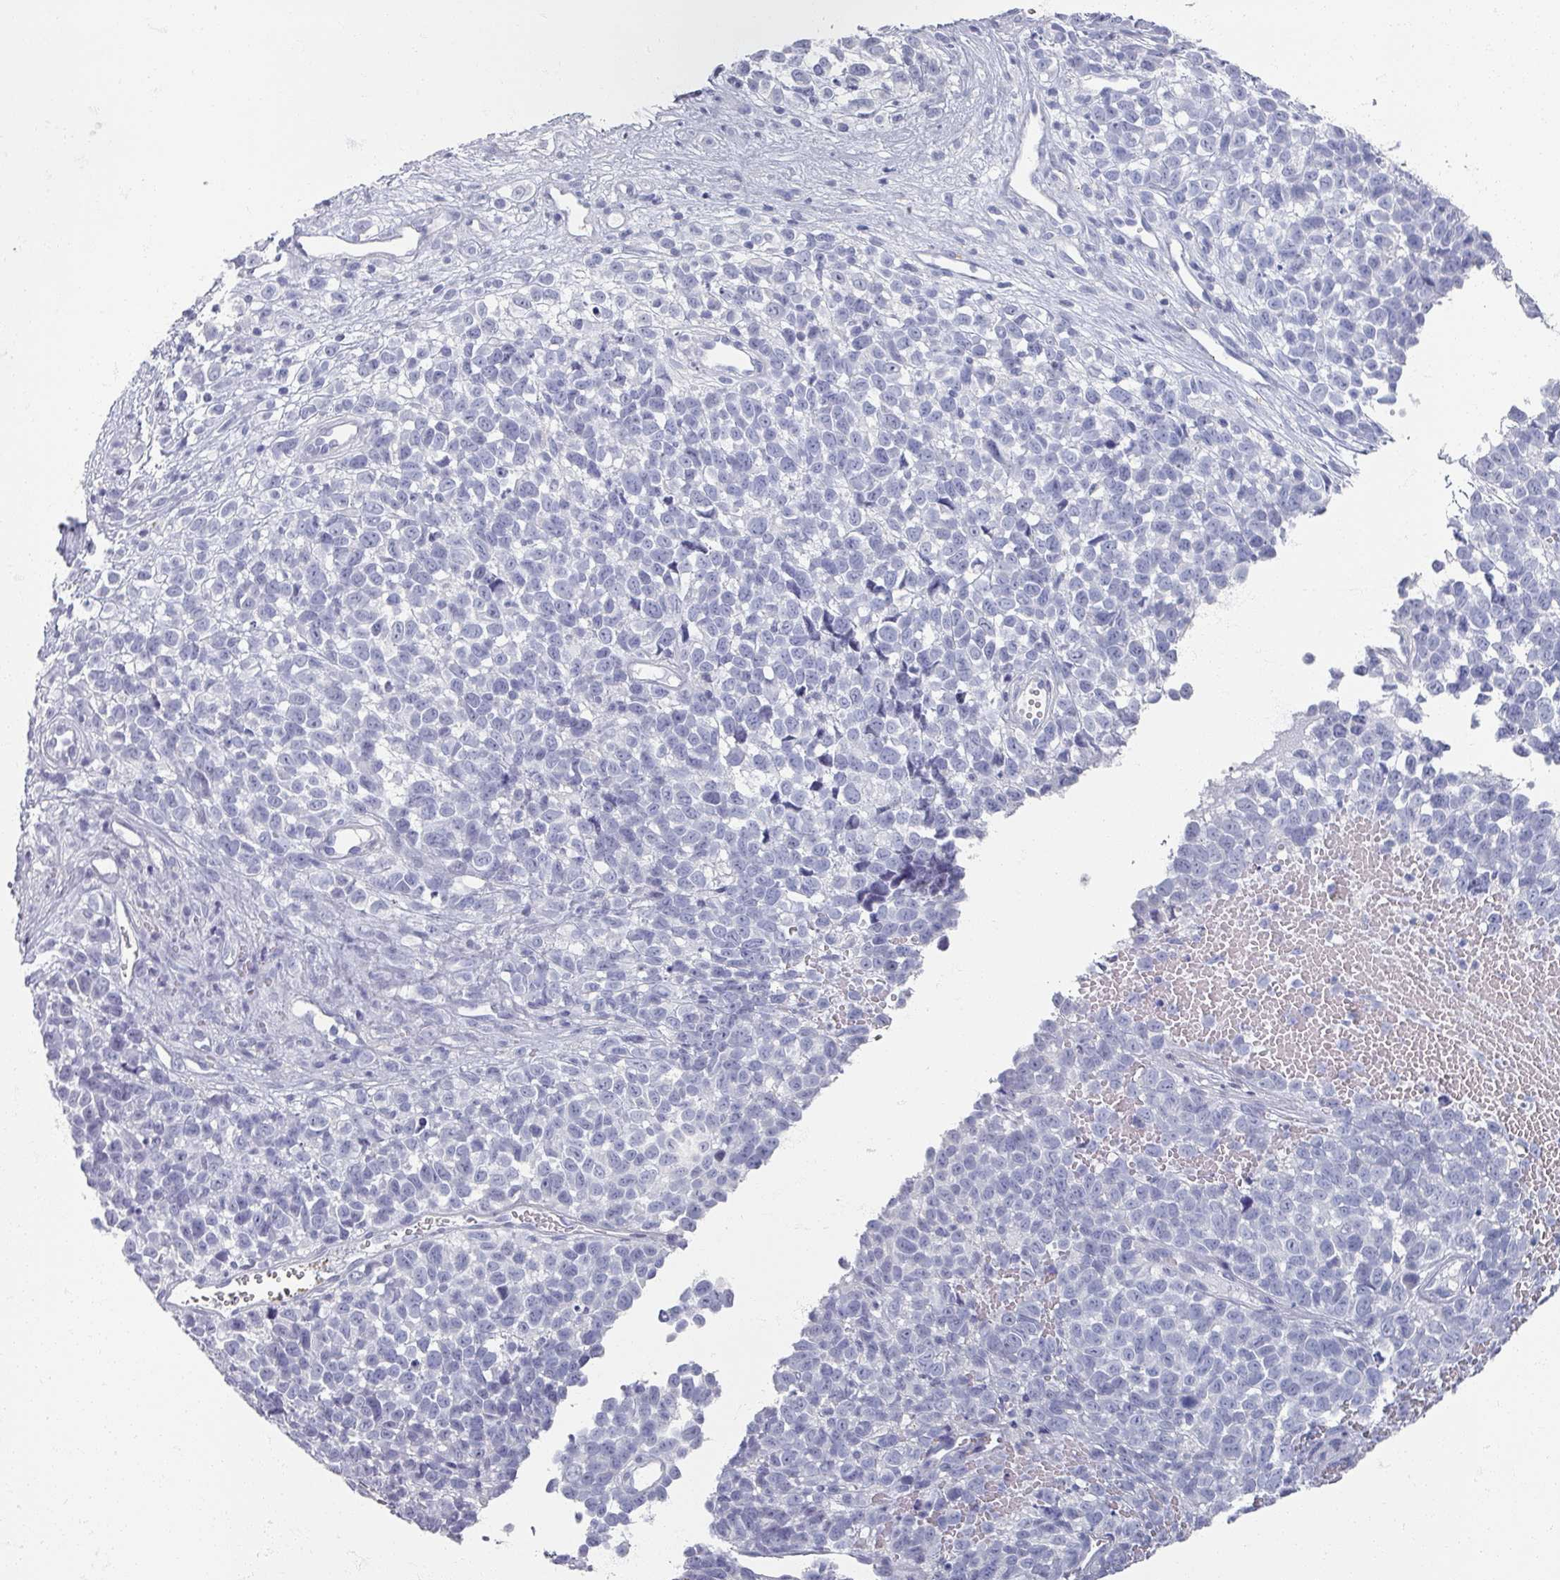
{"staining": {"intensity": "negative", "quantity": "none", "location": "none"}, "tissue": "melanoma", "cell_type": "Tumor cells", "image_type": "cancer", "snomed": [{"axis": "morphology", "description": "Malignant melanoma, NOS"}, {"axis": "topography", "description": "Nose, NOS"}], "caption": "Immunohistochemistry (IHC) photomicrograph of malignant melanoma stained for a protein (brown), which reveals no expression in tumor cells.", "gene": "OMG", "patient": {"sex": "female", "age": 48}}